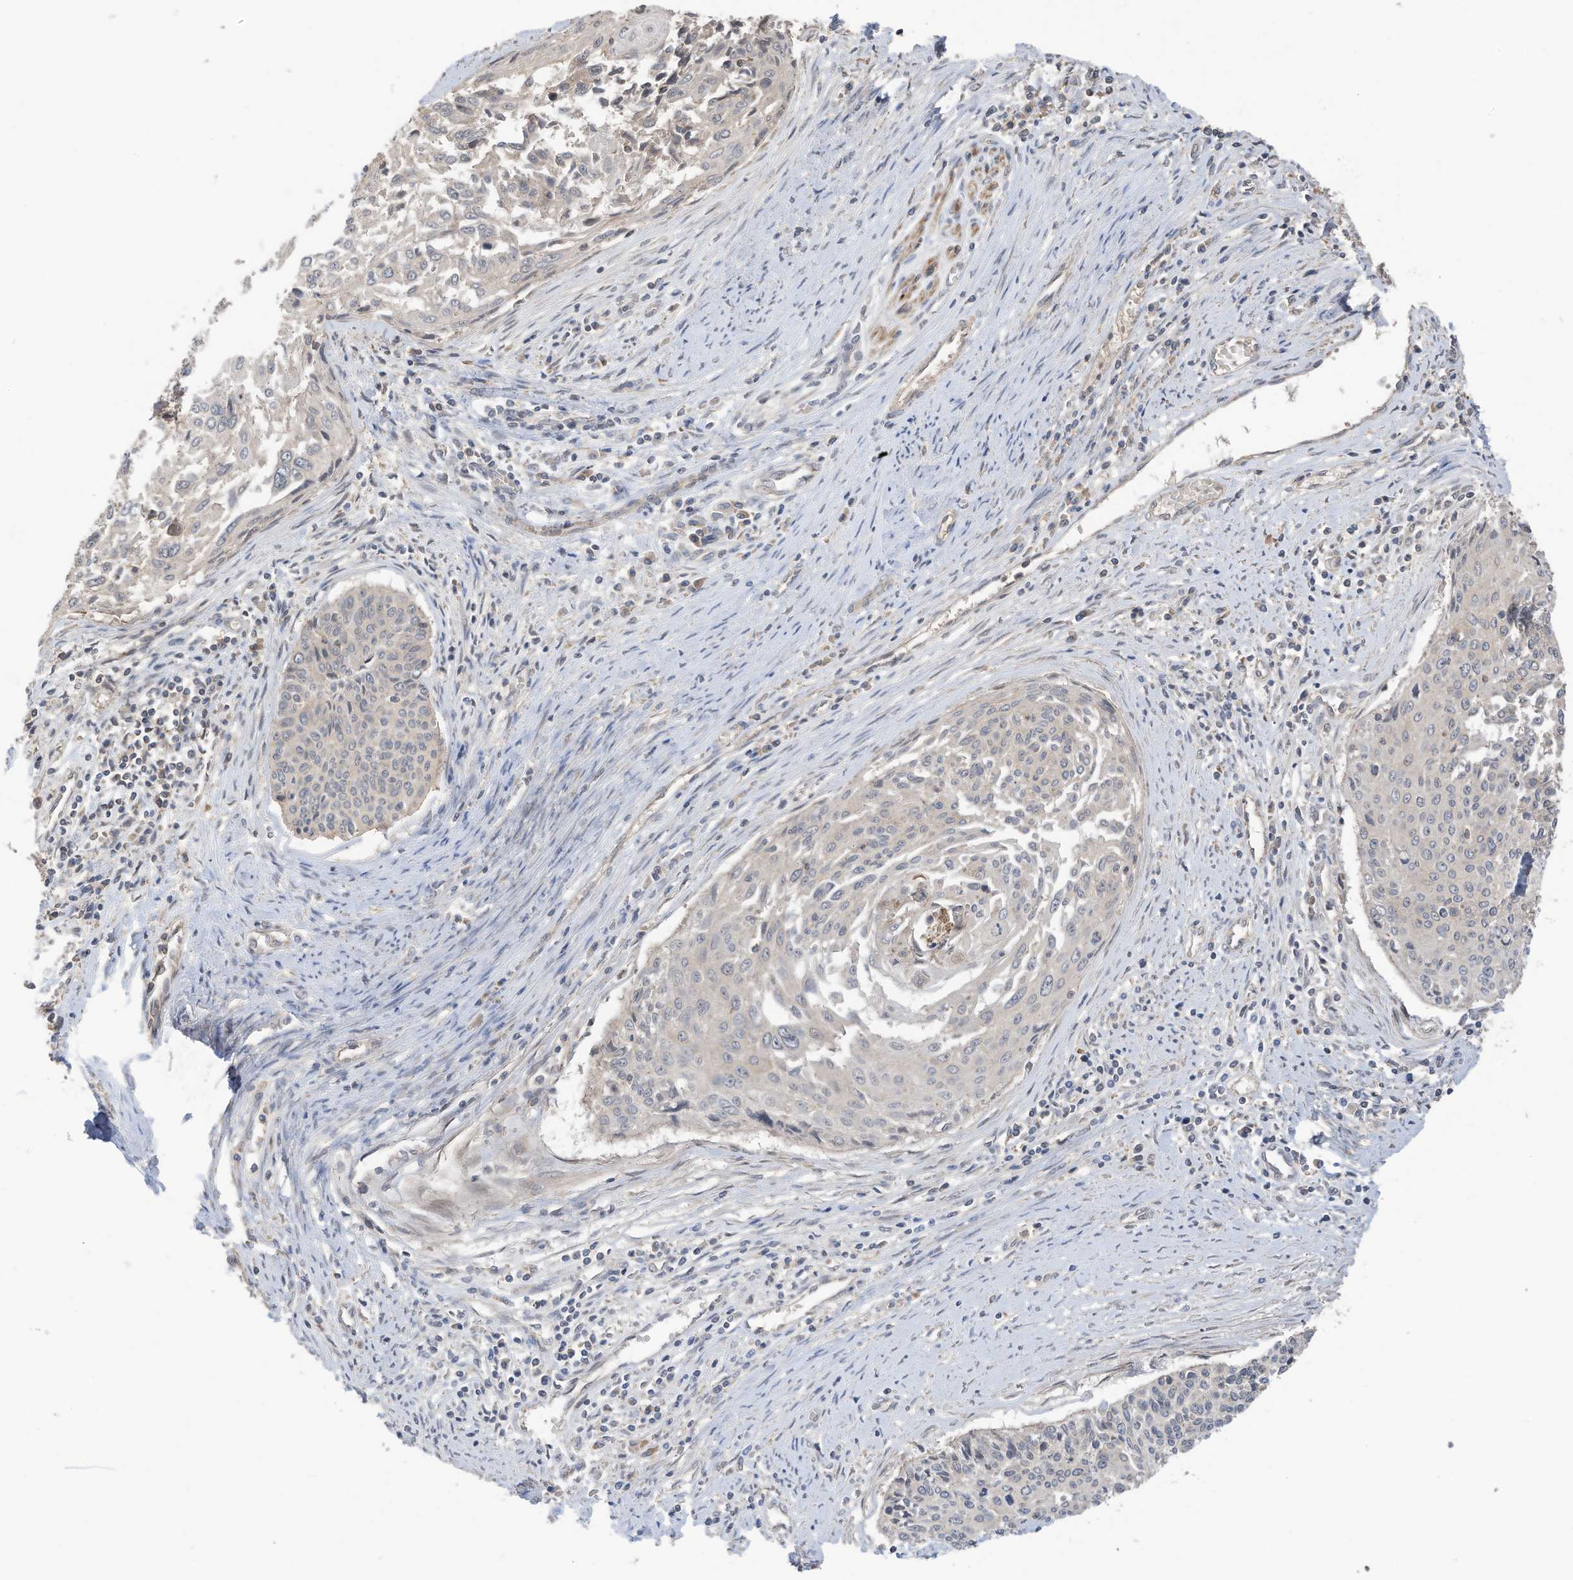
{"staining": {"intensity": "negative", "quantity": "none", "location": "none"}, "tissue": "cervical cancer", "cell_type": "Tumor cells", "image_type": "cancer", "snomed": [{"axis": "morphology", "description": "Squamous cell carcinoma, NOS"}, {"axis": "topography", "description": "Cervix"}], "caption": "This is an immunohistochemistry (IHC) histopathology image of squamous cell carcinoma (cervical). There is no expression in tumor cells.", "gene": "REC8", "patient": {"sex": "female", "age": 55}}